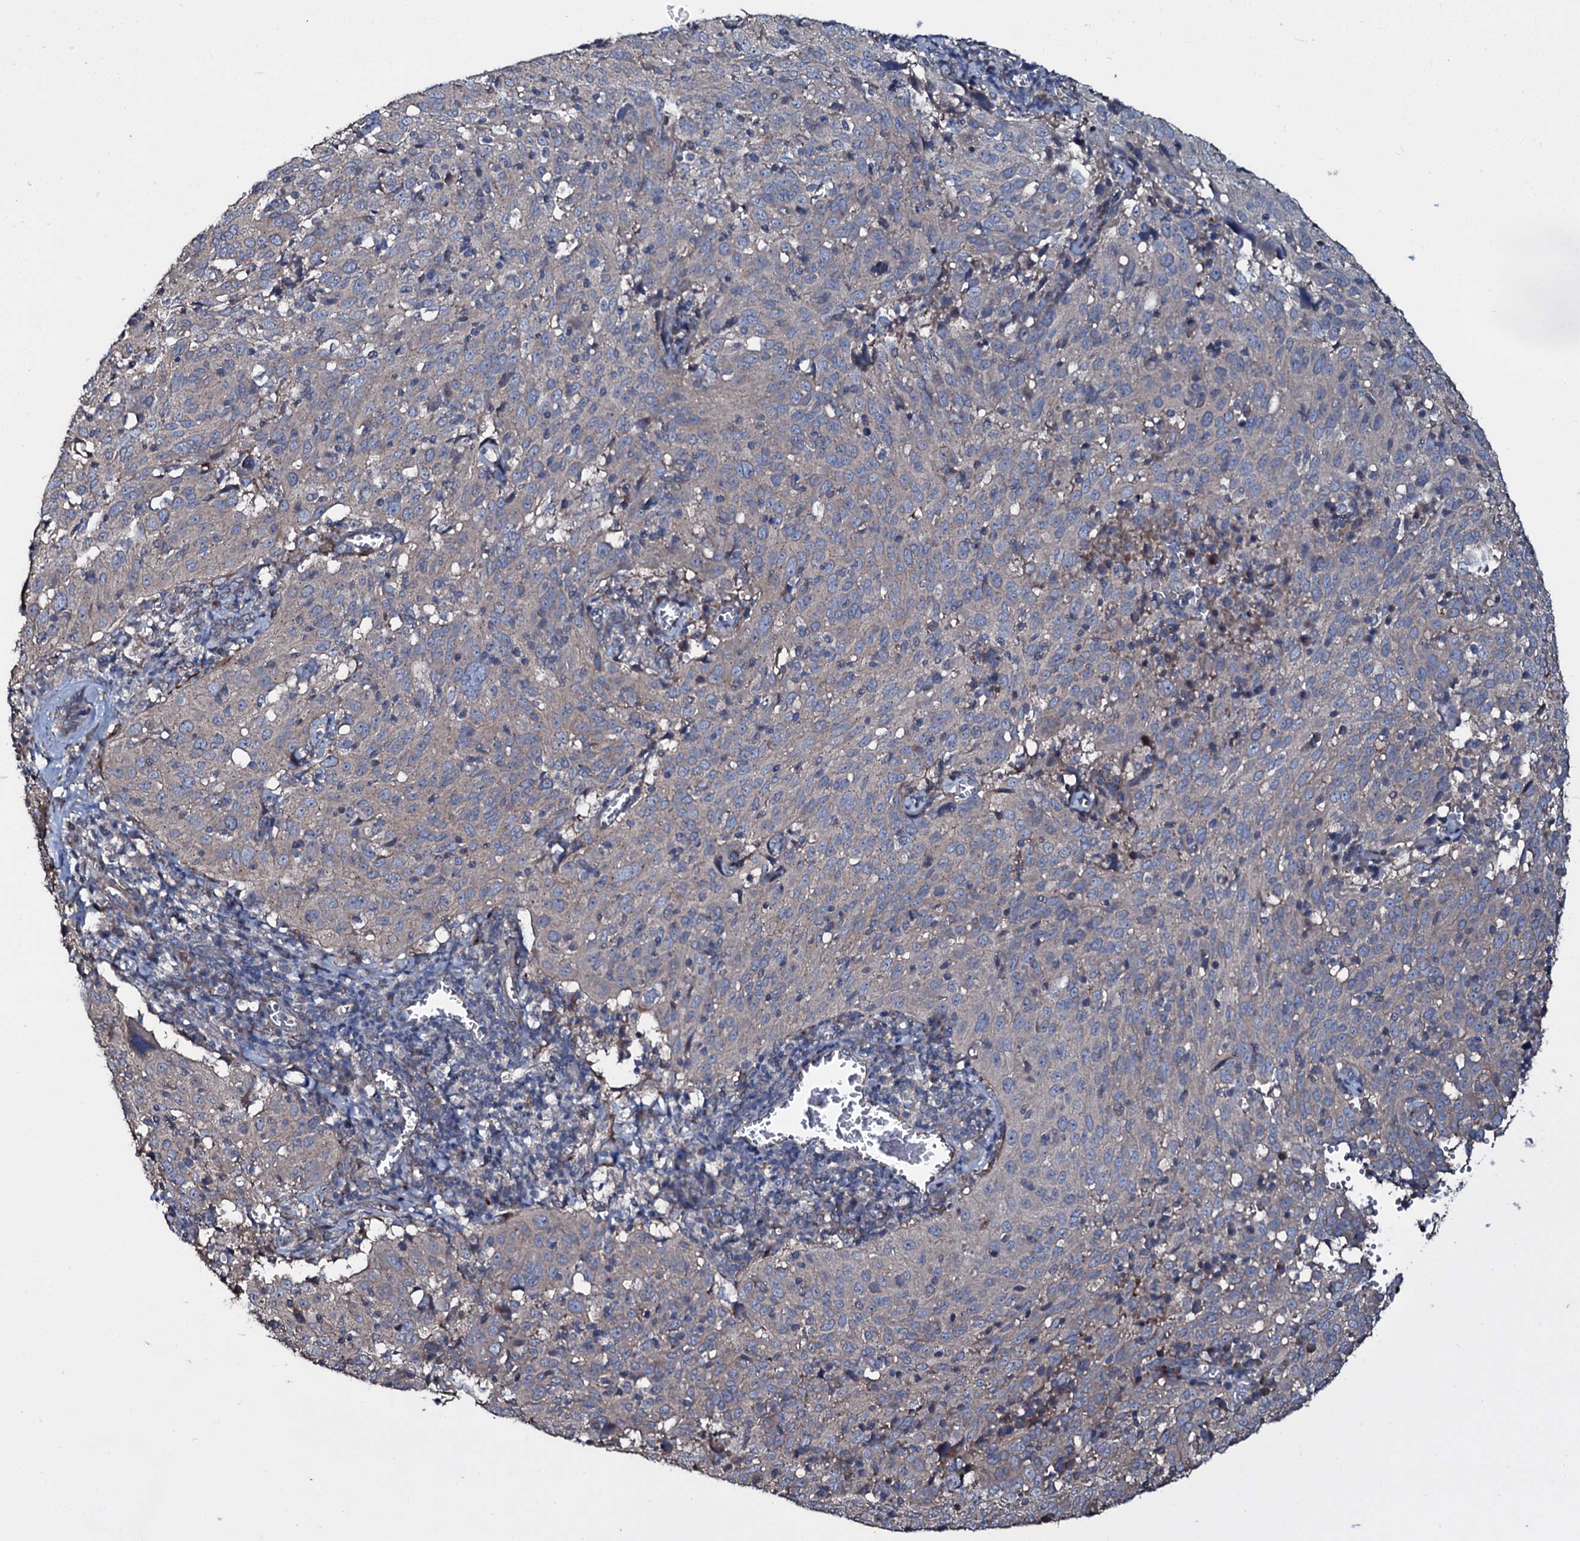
{"staining": {"intensity": "negative", "quantity": "none", "location": "none"}, "tissue": "cervical cancer", "cell_type": "Tumor cells", "image_type": "cancer", "snomed": [{"axis": "morphology", "description": "Squamous cell carcinoma, NOS"}, {"axis": "topography", "description": "Cervix"}], "caption": "Cervical cancer (squamous cell carcinoma) was stained to show a protein in brown. There is no significant positivity in tumor cells. (DAB immunohistochemistry, high magnification).", "gene": "WIPF3", "patient": {"sex": "female", "age": 31}}